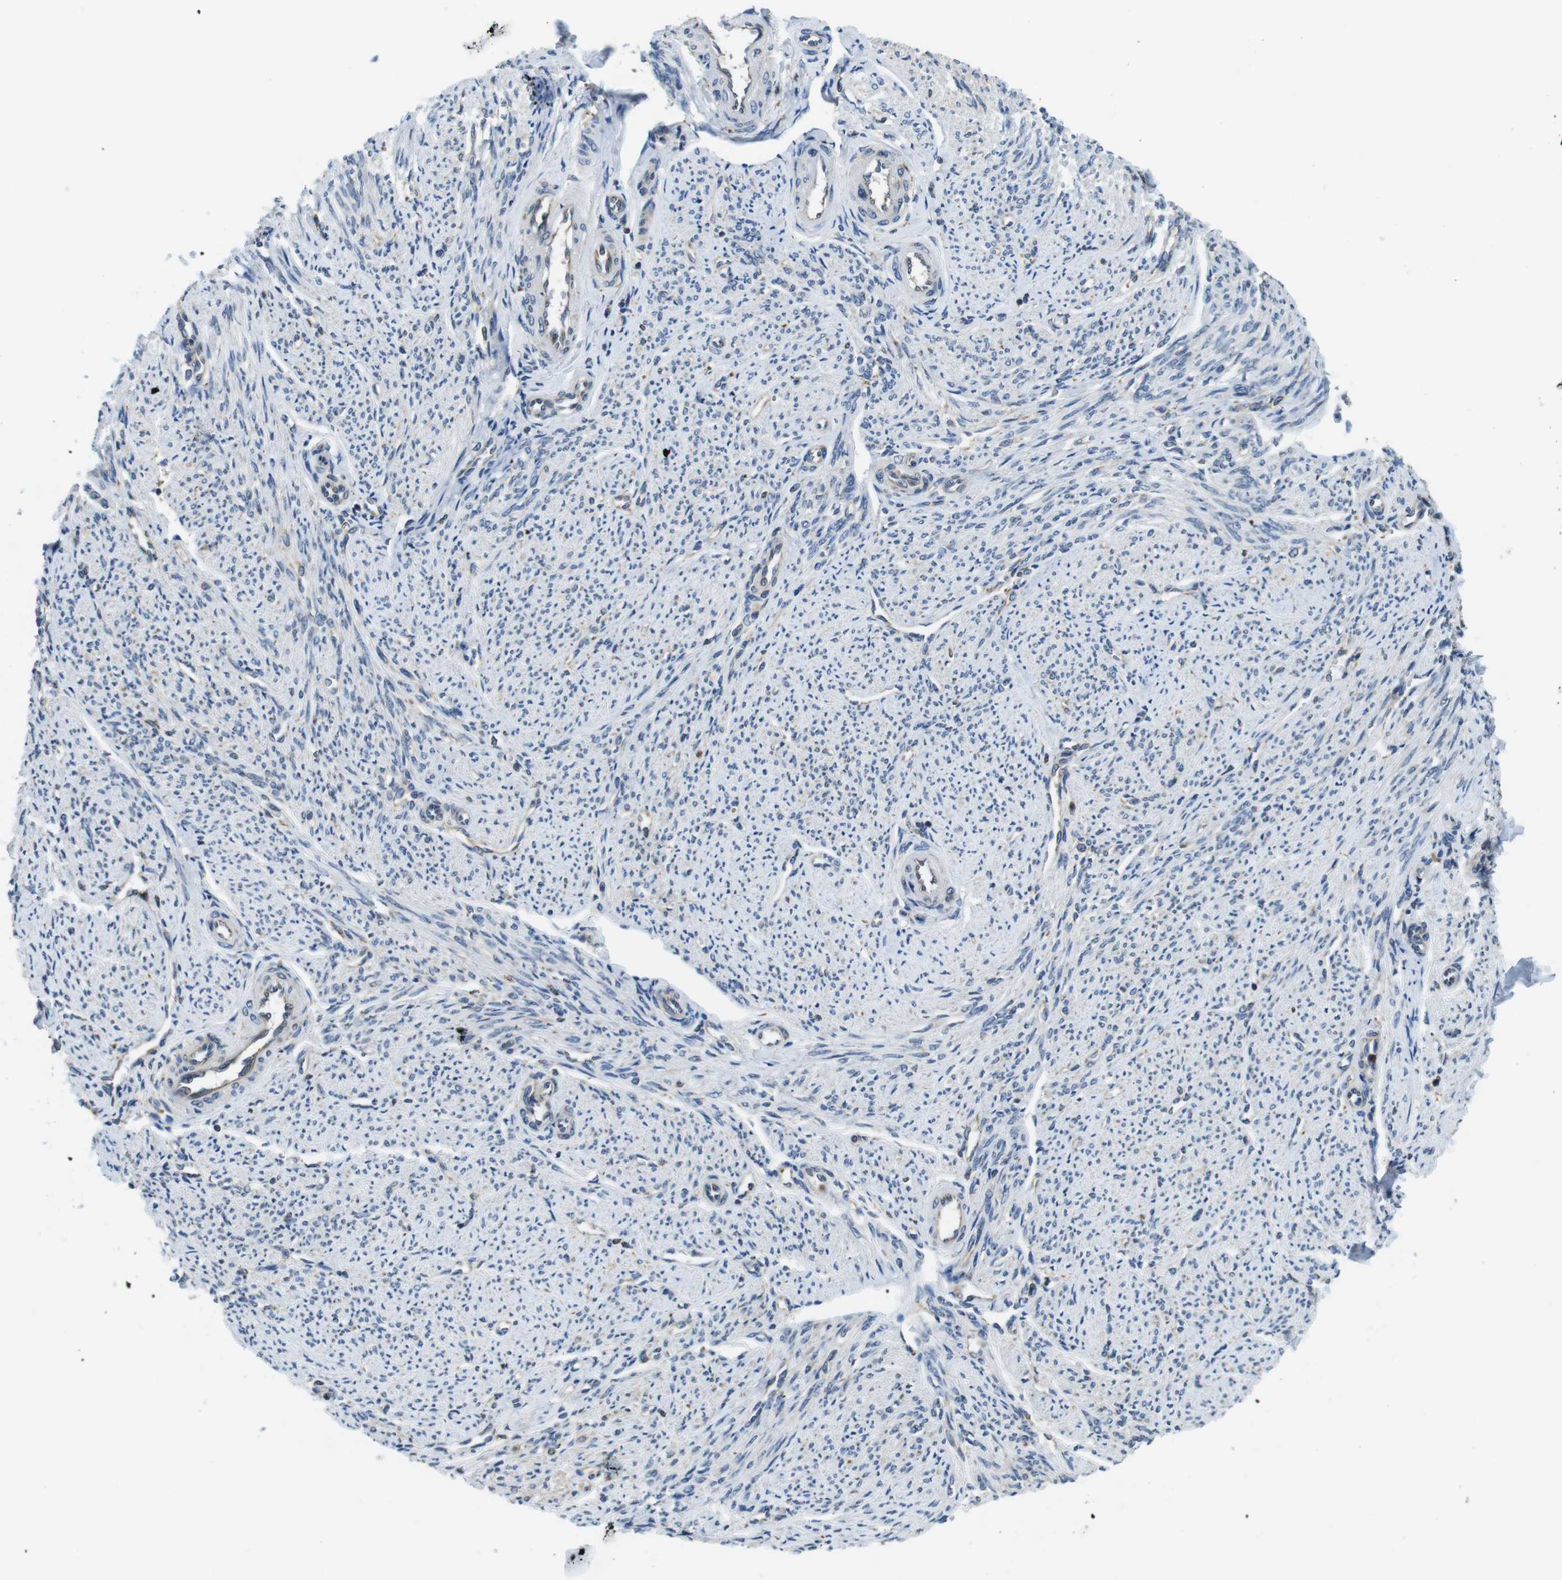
{"staining": {"intensity": "negative", "quantity": "none", "location": "none"}, "tissue": "smooth muscle", "cell_type": "Smooth muscle cells", "image_type": "normal", "snomed": [{"axis": "morphology", "description": "Normal tissue, NOS"}, {"axis": "topography", "description": "Smooth muscle"}], "caption": "This histopathology image is of normal smooth muscle stained with immunohistochemistry to label a protein in brown with the nuclei are counter-stained blue. There is no positivity in smooth muscle cells.", "gene": "UGGT1", "patient": {"sex": "female", "age": 65}}